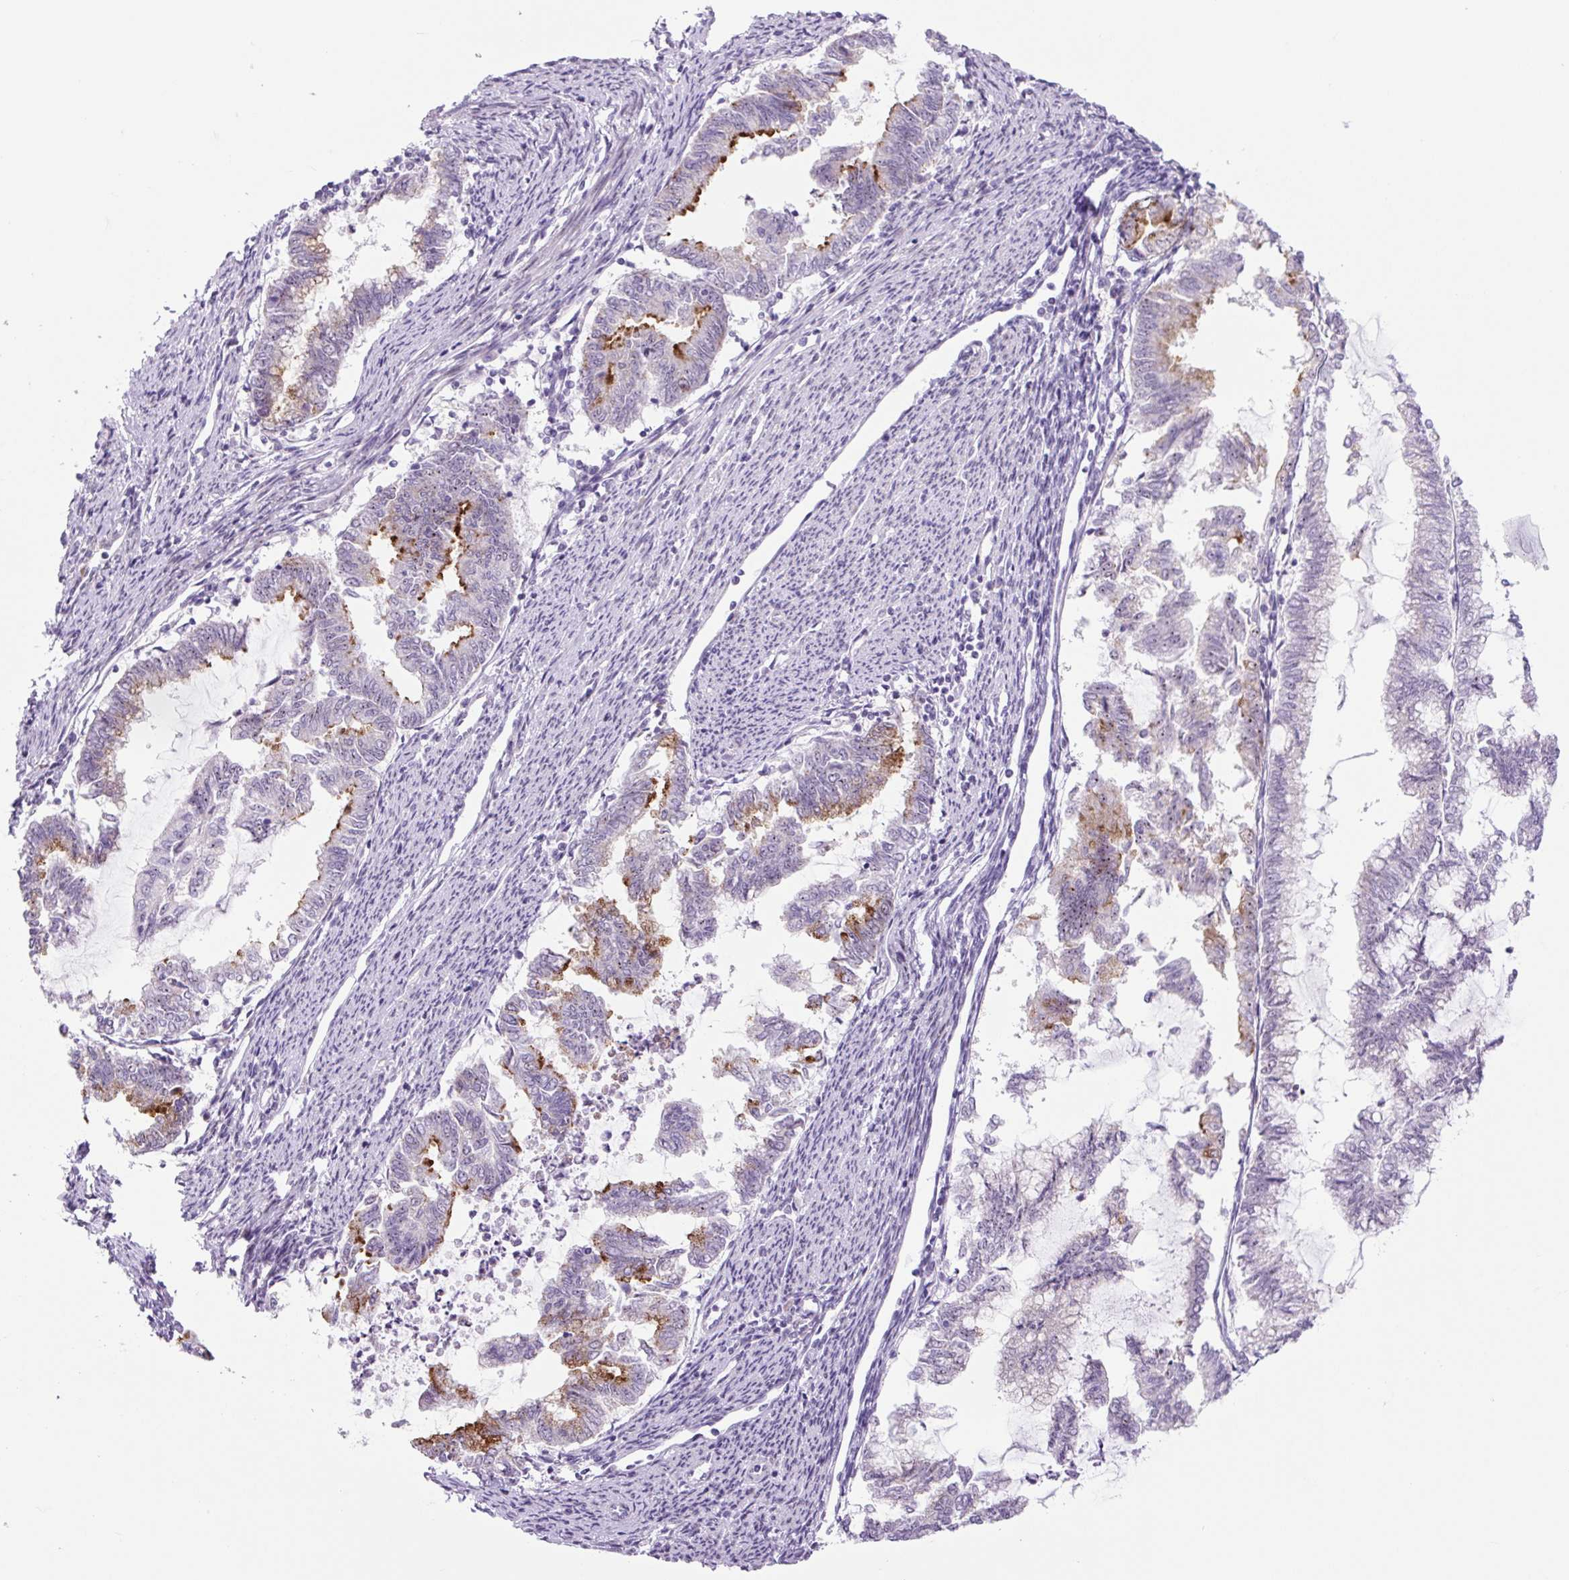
{"staining": {"intensity": "moderate", "quantity": "<25%", "location": "cytoplasmic/membranous"}, "tissue": "endometrial cancer", "cell_type": "Tumor cells", "image_type": "cancer", "snomed": [{"axis": "morphology", "description": "Adenocarcinoma, NOS"}, {"axis": "topography", "description": "Endometrium"}], "caption": "A photomicrograph of endometrial cancer (adenocarcinoma) stained for a protein exhibits moderate cytoplasmic/membranous brown staining in tumor cells. (IHC, brightfield microscopy, high magnification).", "gene": "RRS1", "patient": {"sex": "female", "age": 79}}